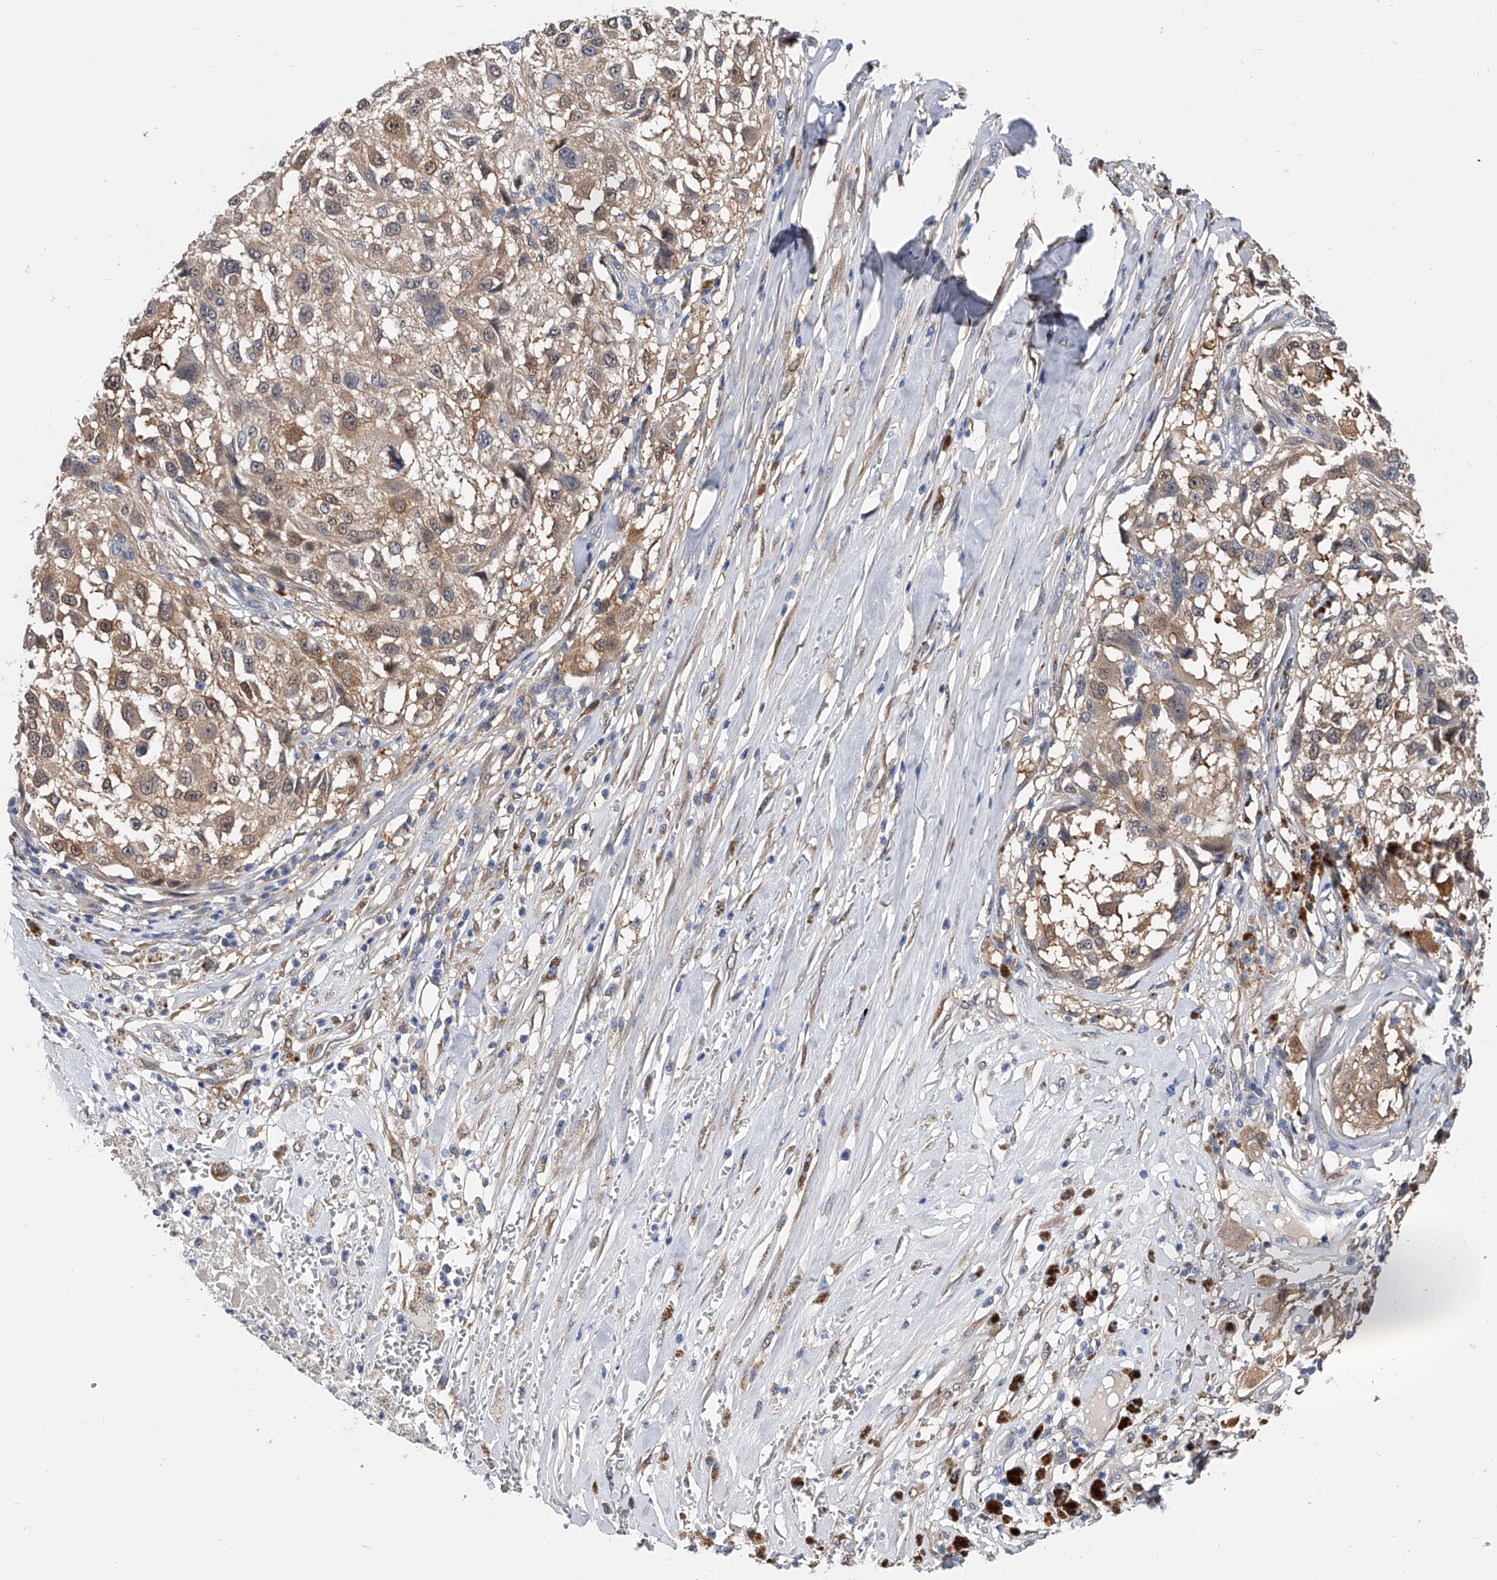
{"staining": {"intensity": "weak", "quantity": "25%-75%", "location": "cytoplasmic/membranous"}, "tissue": "melanoma", "cell_type": "Tumor cells", "image_type": "cancer", "snomed": [{"axis": "morphology", "description": "Necrosis, NOS"}, {"axis": "morphology", "description": "Malignant melanoma, NOS"}, {"axis": "topography", "description": "Skin"}], "caption": "This is an image of immunohistochemistry (IHC) staining of malignant melanoma, which shows weak positivity in the cytoplasmic/membranous of tumor cells.", "gene": "PGM3", "patient": {"sex": "female", "age": 87}}